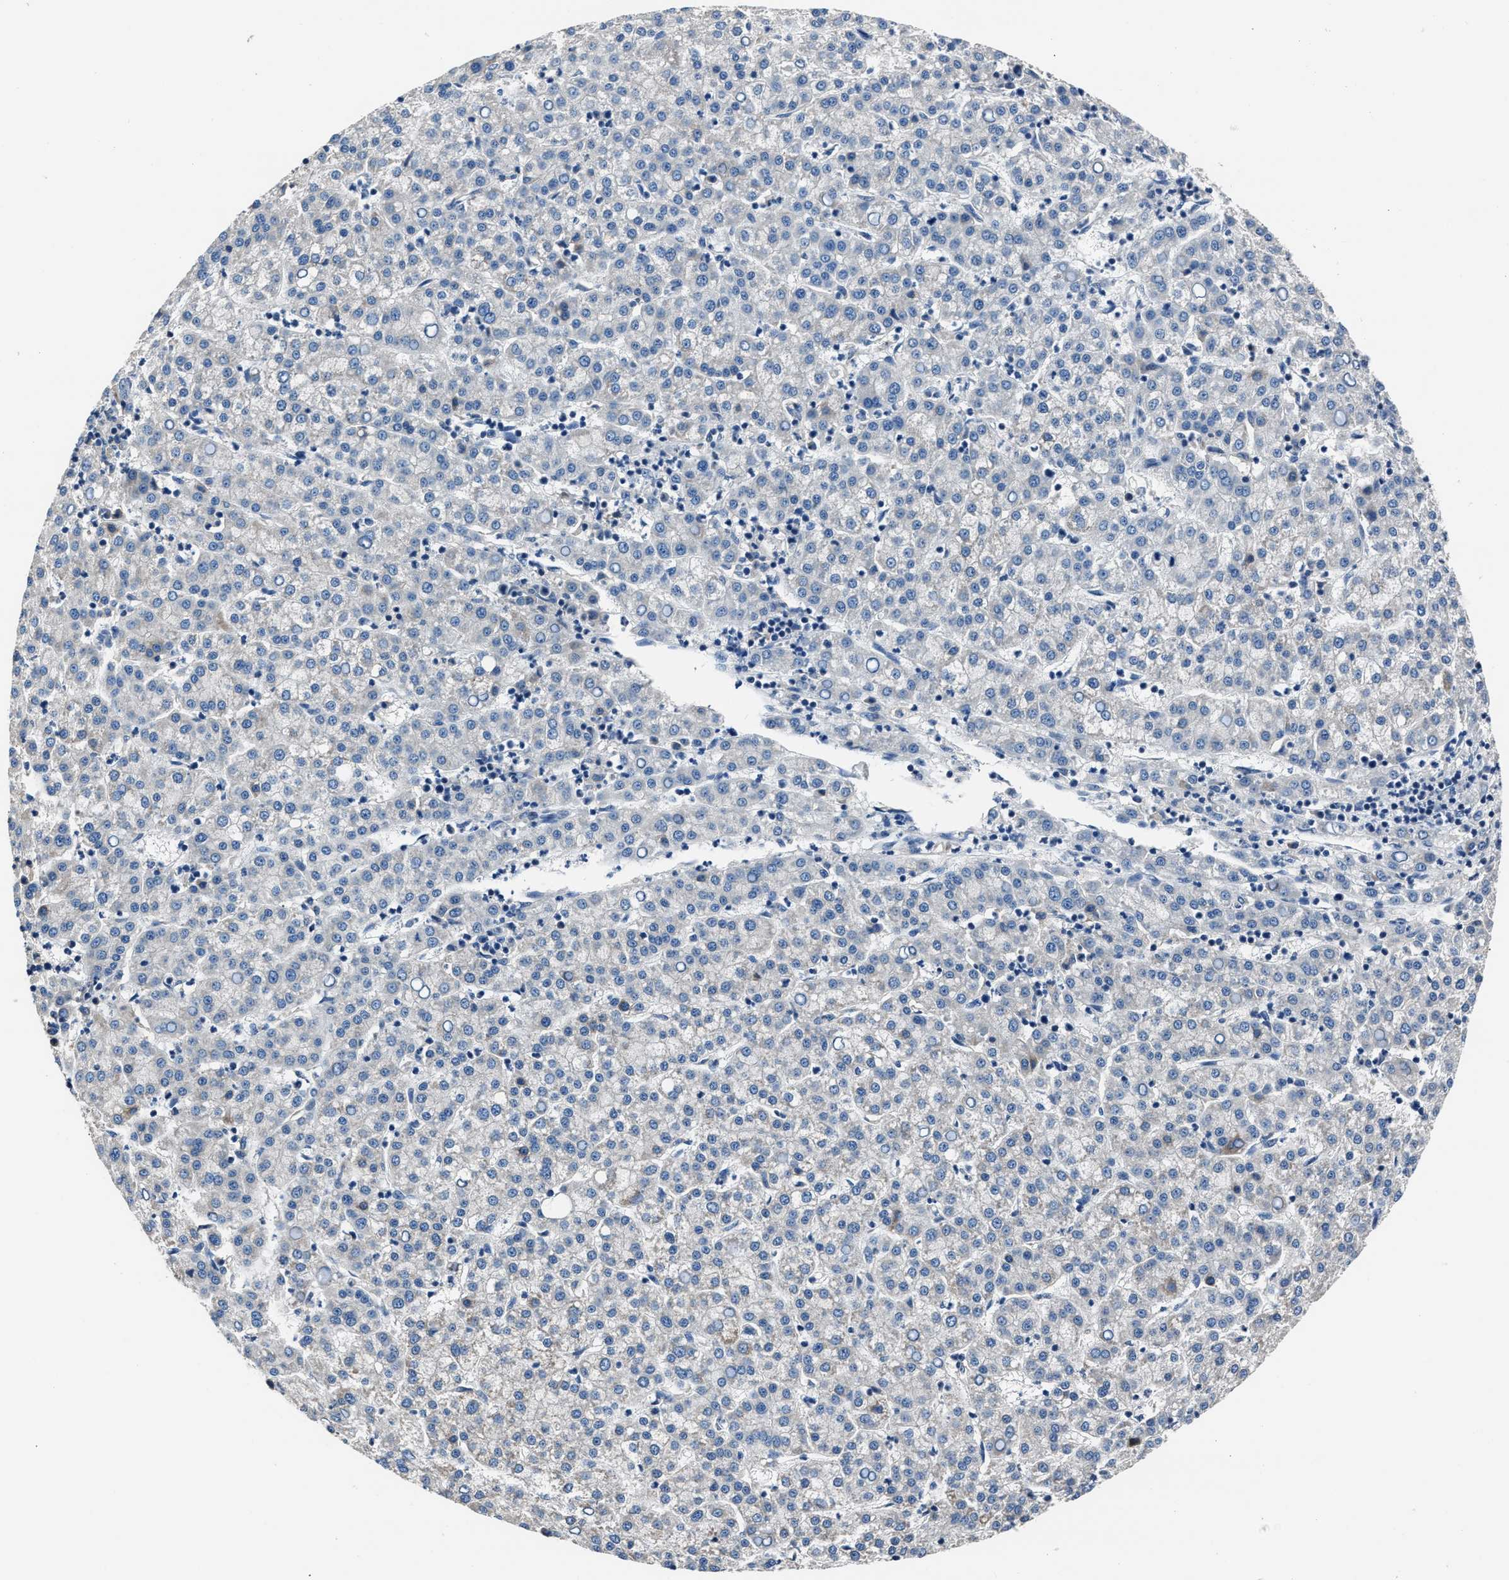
{"staining": {"intensity": "negative", "quantity": "none", "location": "none"}, "tissue": "liver cancer", "cell_type": "Tumor cells", "image_type": "cancer", "snomed": [{"axis": "morphology", "description": "Carcinoma, Hepatocellular, NOS"}, {"axis": "topography", "description": "Liver"}], "caption": "Immunohistochemical staining of human liver hepatocellular carcinoma displays no significant expression in tumor cells. (DAB (3,3'-diaminobenzidine) IHC, high magnification).", "gene": "DNAJC24", "patient": {"sex": "female", "age": 58}}